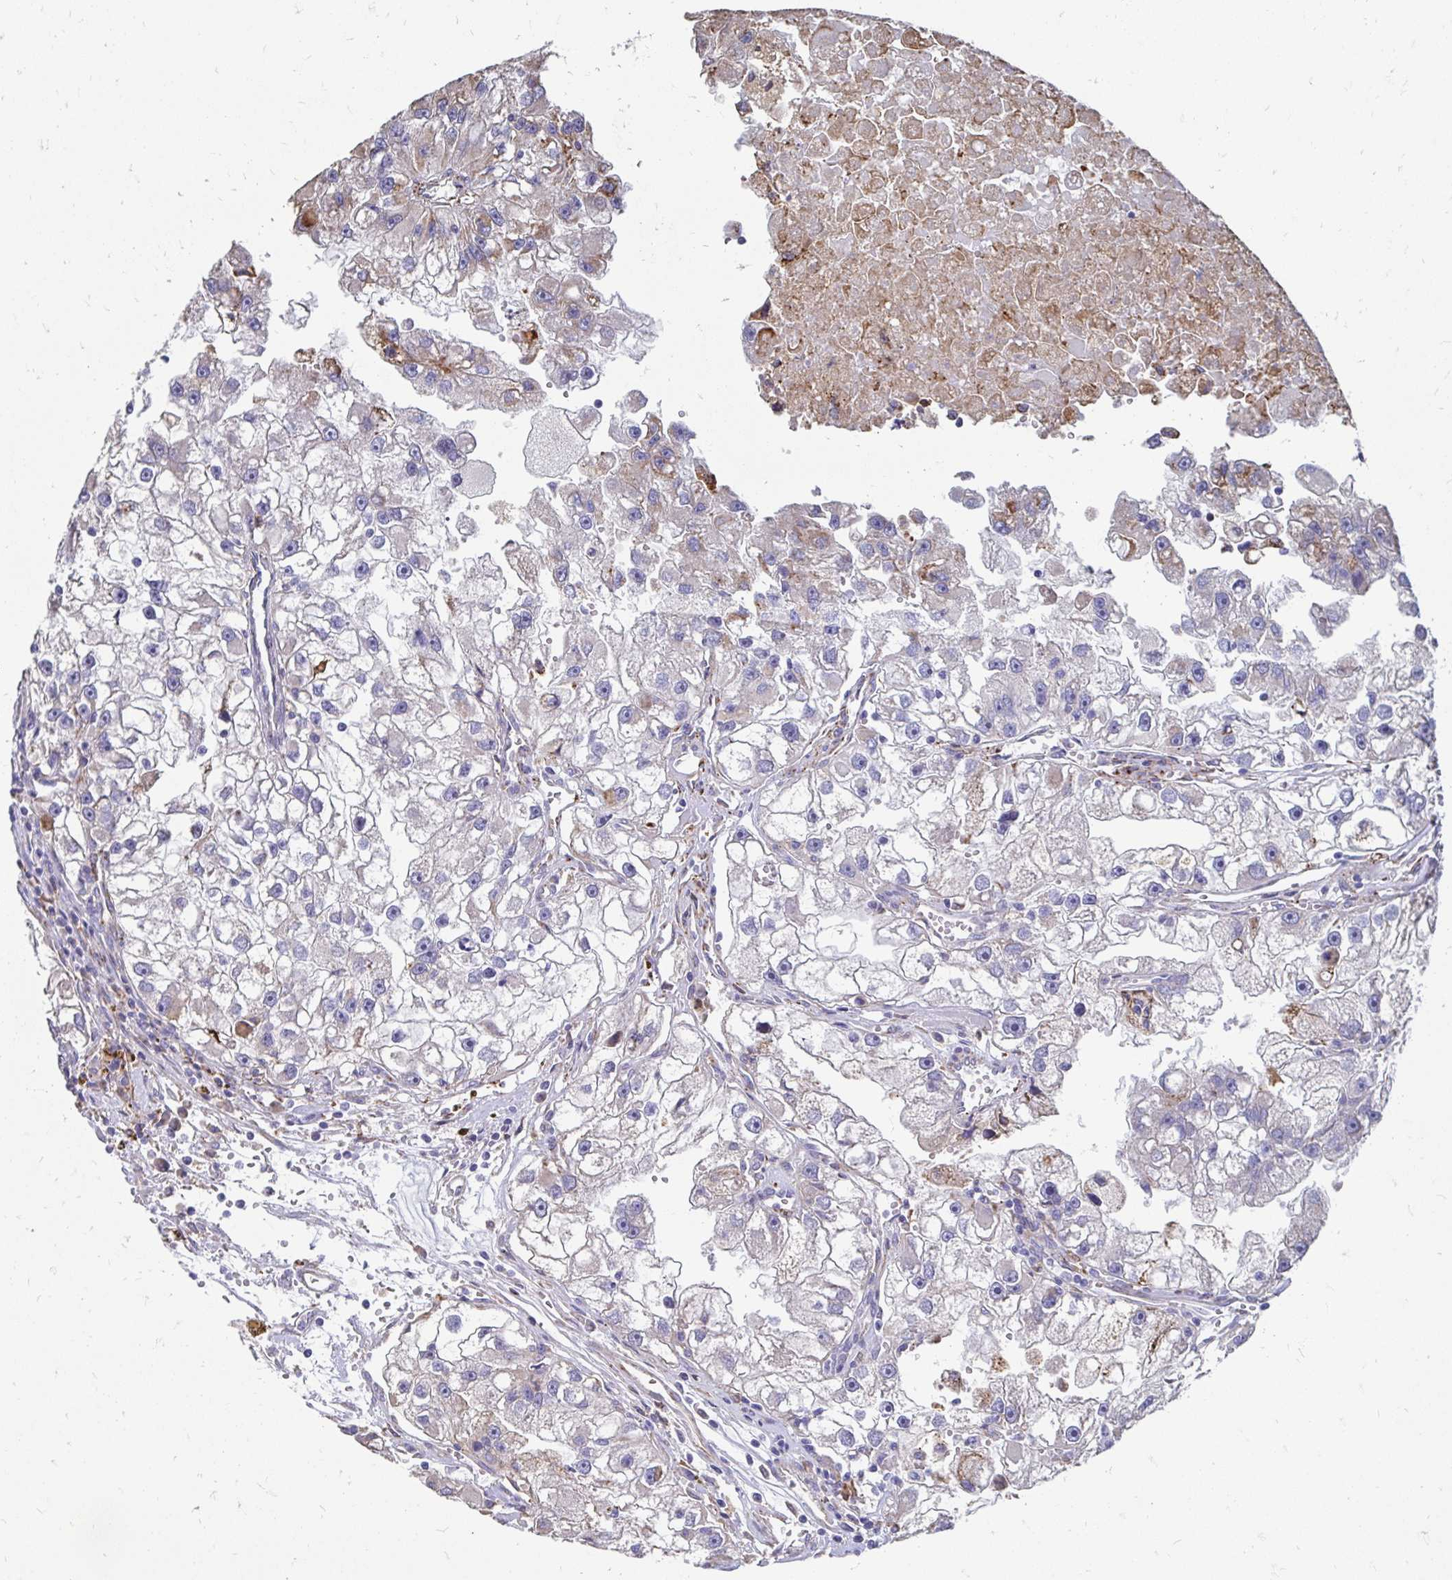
{"staining": {"intensity": "negative", "quantity": "none", "location": "none"}, "tissue": "renal cancer", "cell_type": "Tumor cells", "image_type": "cancer", "snomed": [{"axis": "morphology", "description": "Adenocarcinoma, NOS"}, {"axis": "topography", "description": "Kidney"}], "caption": "The photomicrograph demonstrates no staining of tumor cells in renal adenocarcinoma.", "gene": "CDKL1", "patient": {"sex": "male", "age": 63}}